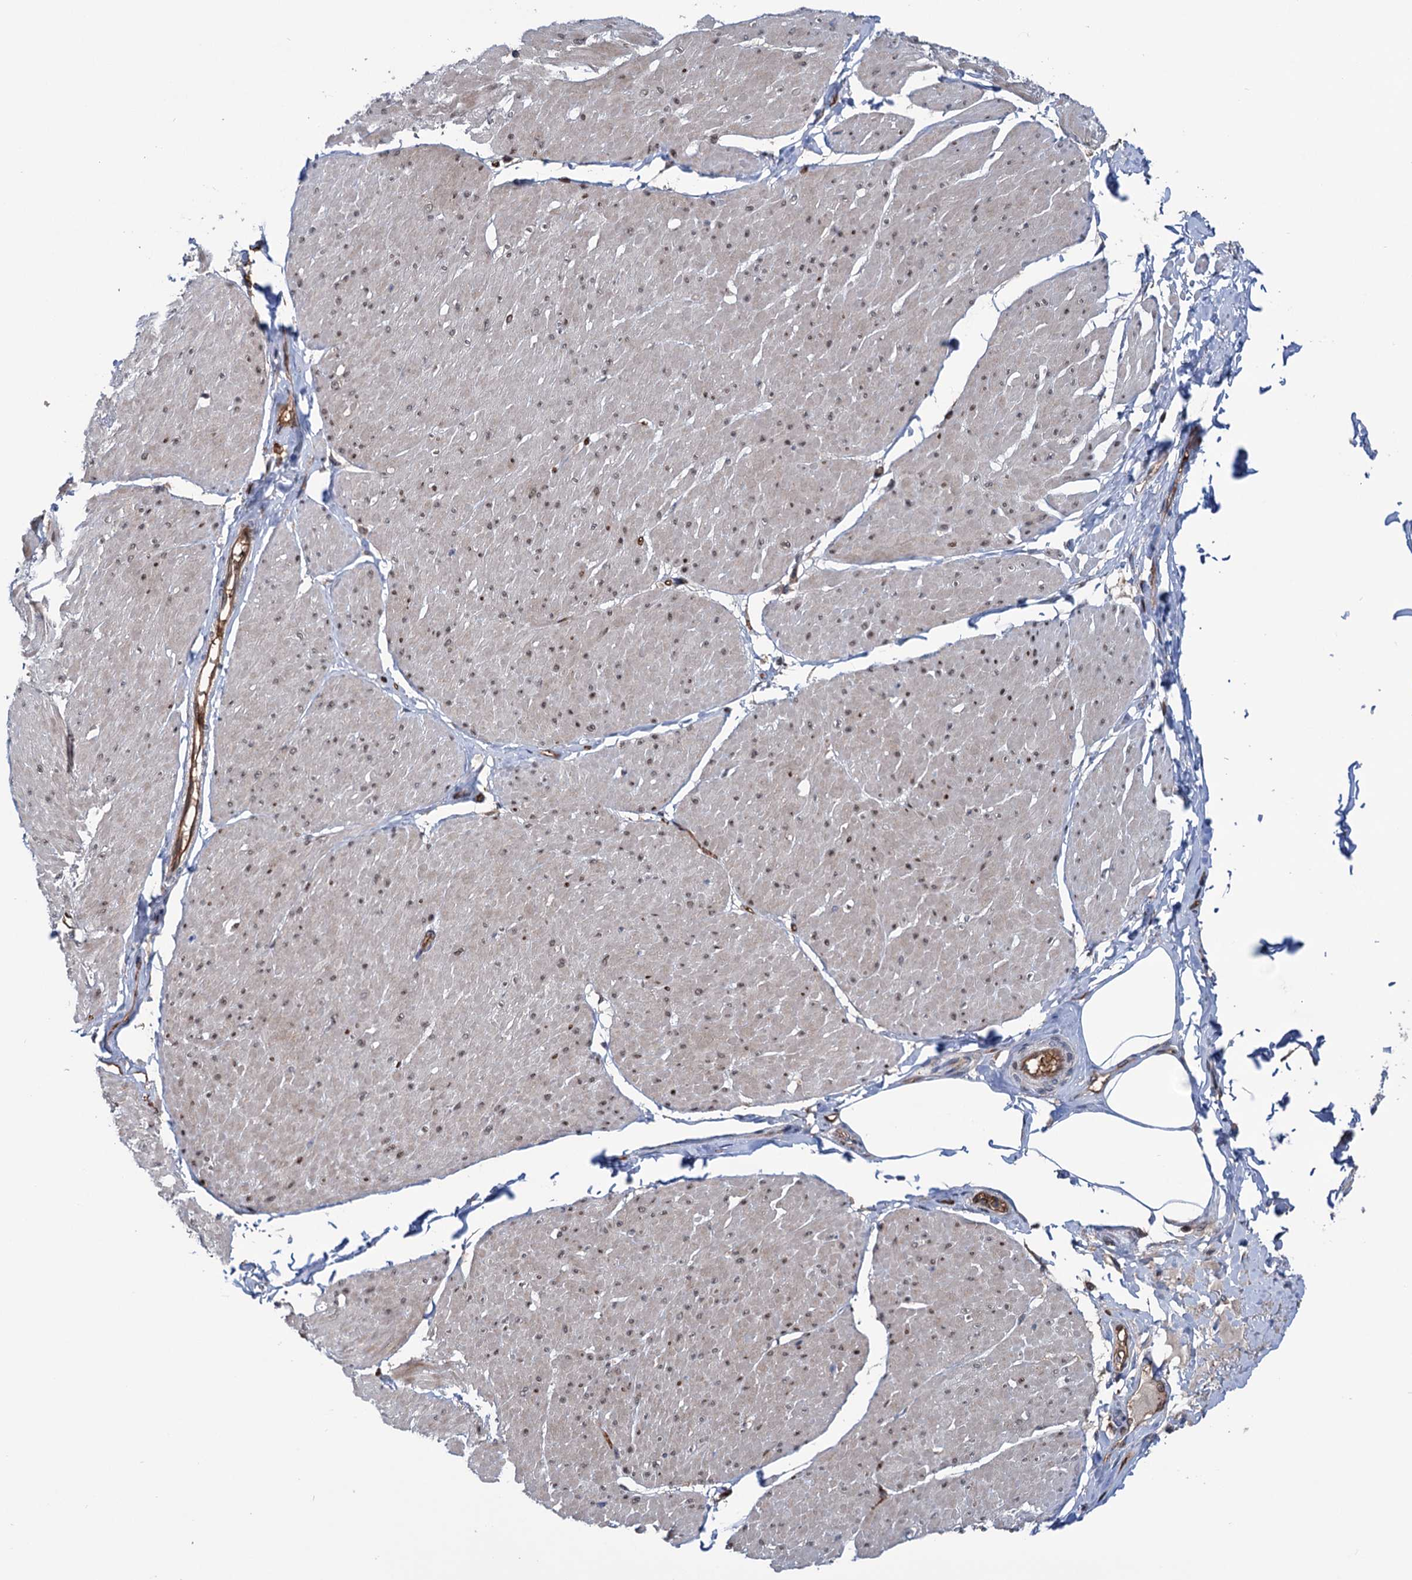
{"staining": {"intensity": "weak", "quantity": "25%-75%", "location": "cytoplasmic/membranous,nuclear"}, "tissue": "smooth muscle", "cell_type": "Smooth muscle cells", "image_type": "normal", "snomed": [{"axis": "morphology", "description": "Urothelial carcinoma, High grade"}, {"axis": "topography", "description": "Urinary bladder"}], "caption": "About 25%-75% of smooth muscle cells in benign smooth muscle demonstrate weak cytoplasmic/membranous,nuclear protein expression as visualized by brown immunohistochemical staining.", "gene": "NCAPD2", "patient": {"sex": "male", "age": 46}}